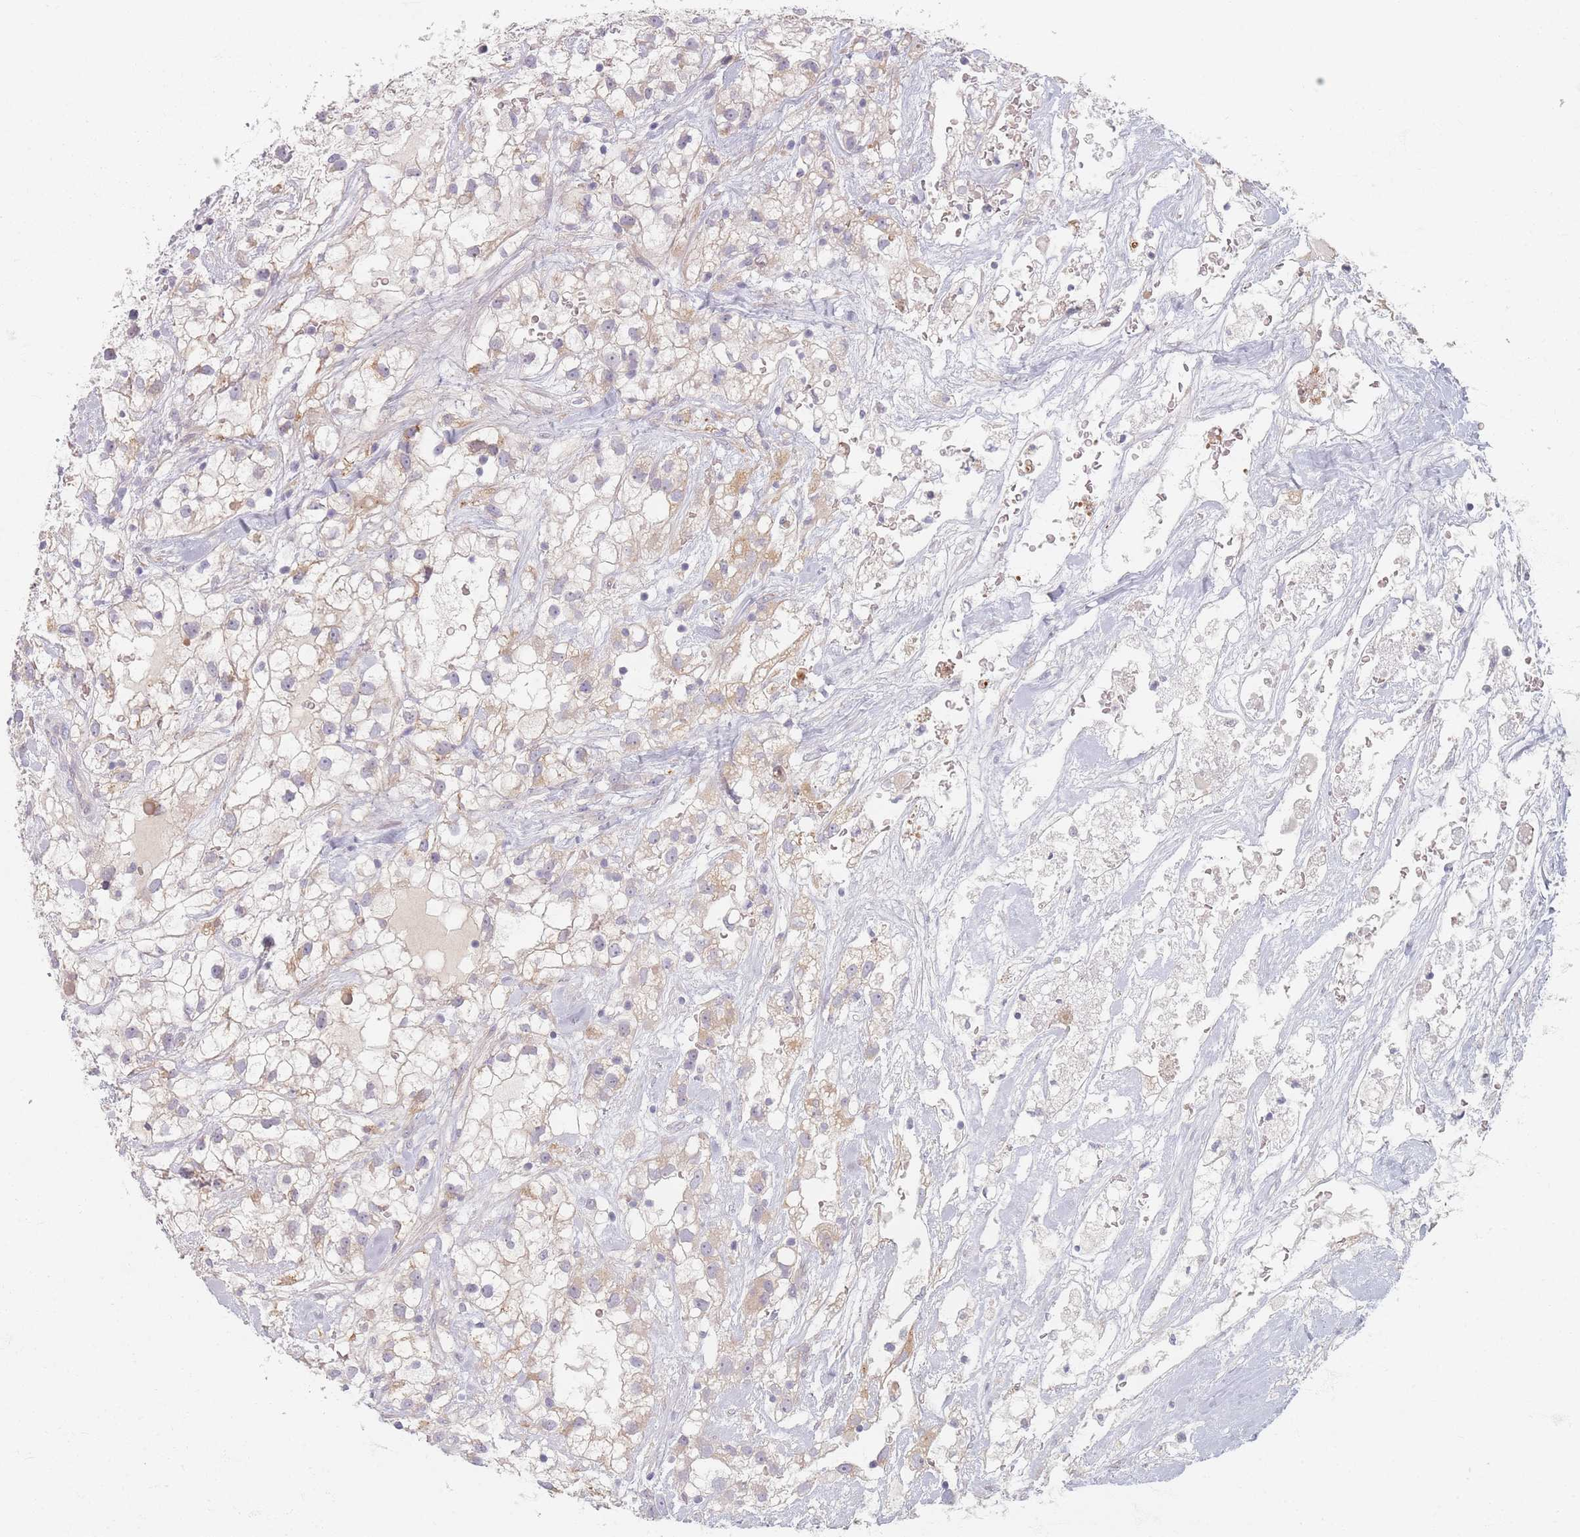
{"staining": {"intensity": "weak", "quantity": "25%-75%", "location": "cytoplasmic/membranous"}, "tissue": "renal cancer", "cell_type": "Tumor cells", "image_type": "cancer", "snomed": [{"axis": "morphology", "description": "Adenocarcinoma, NOS"}, {"axis": "topography", "description": "Kidney"}], "caption": "An IHC histopathology image of tumor tissue is shown. Protein staining in brown labels weak cytoplasmic/membranous positivity in adenocarcinoma (renal) within tumor cells. (DAB (3,3'-diaminobenzidine) IHC with brightfield microscopy, high magnification).", "gene": "TMOD1", "patient": {"sex": "male", "age": 59}}